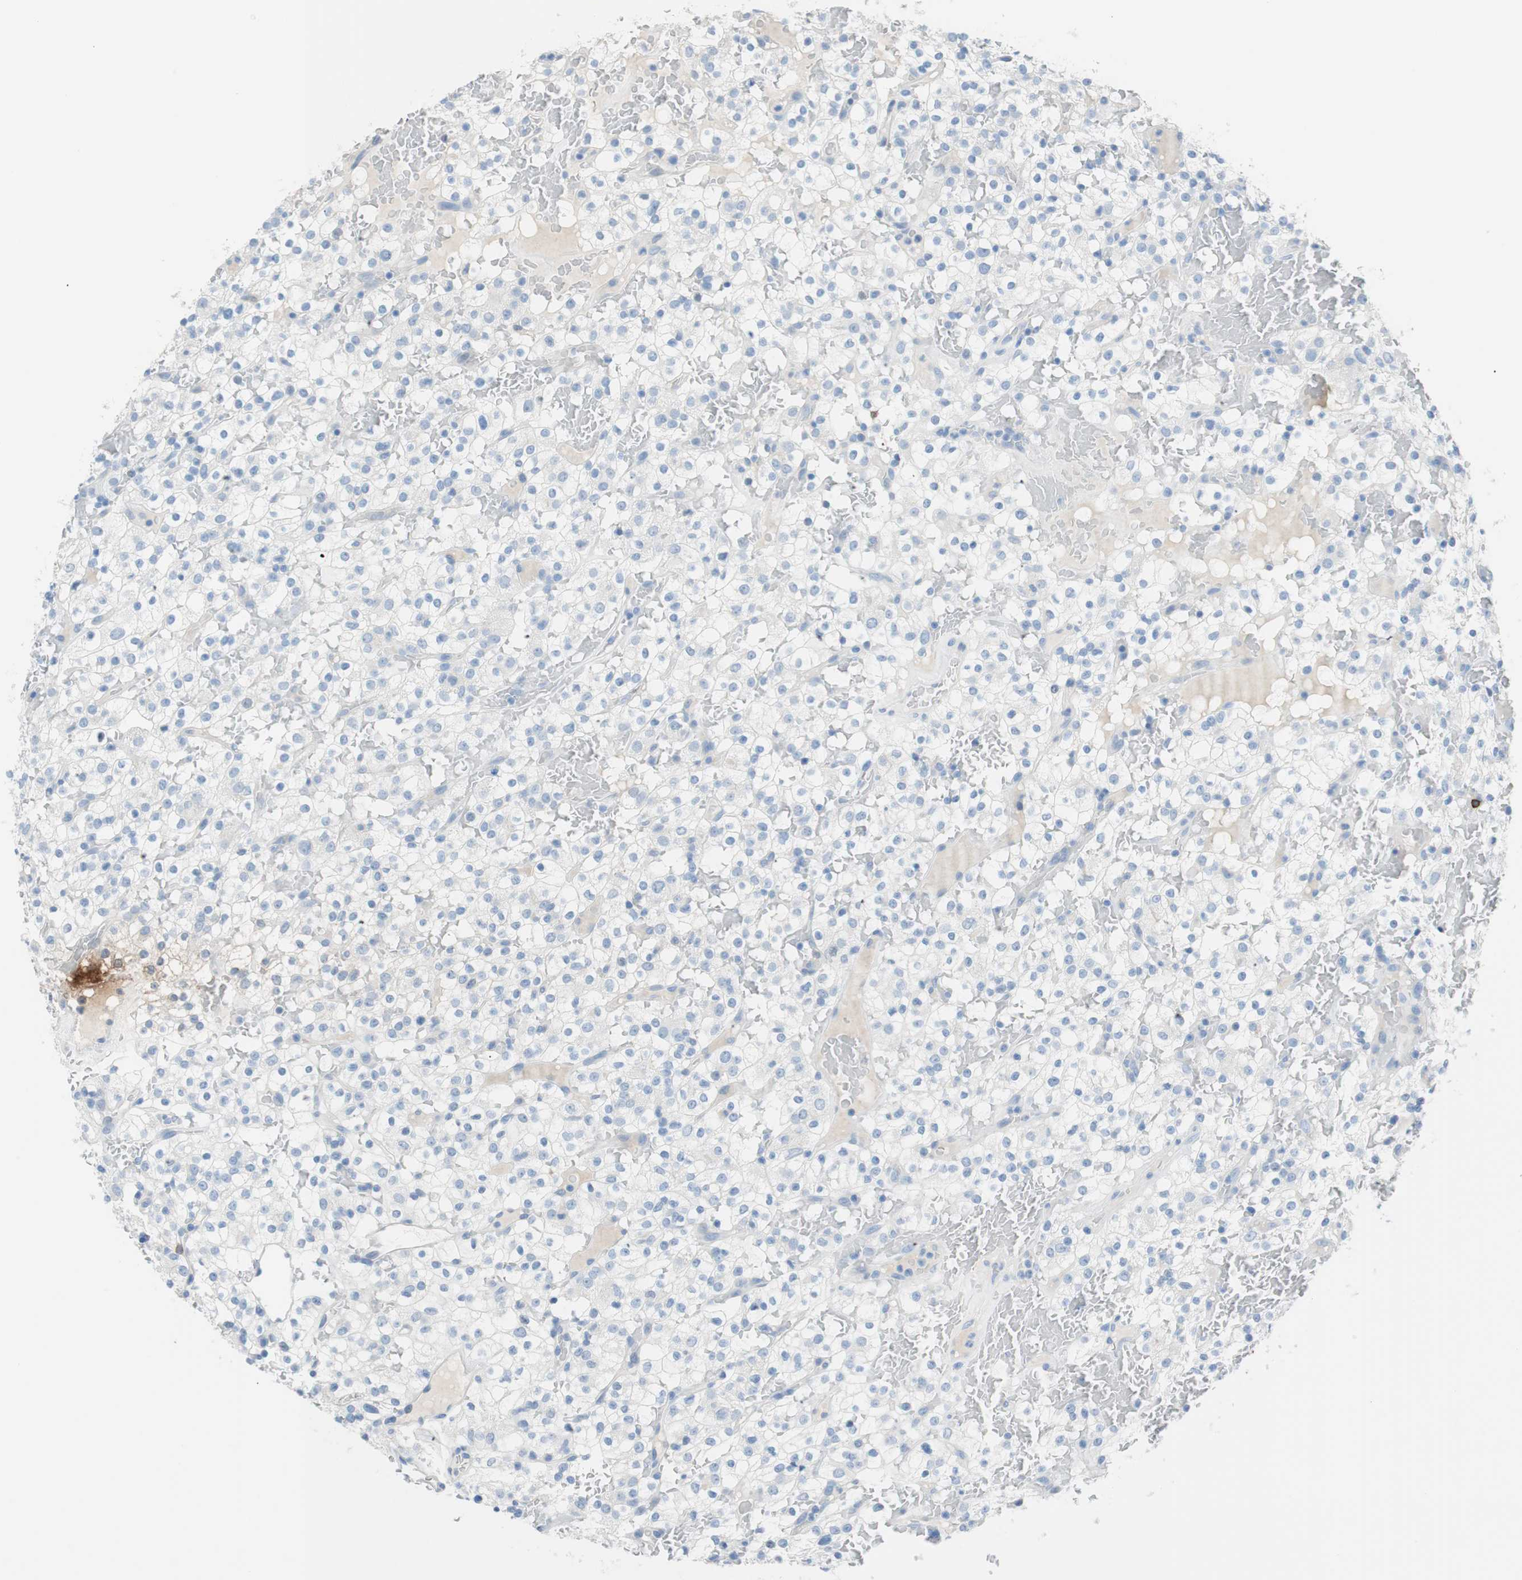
{"staining": {"intensity": "negative", "quantity": "none", "location": "none"}, "tissue": "renal cancer", "cell_type": "Tumor cells", "image_type": "cancer", "snomed": [{"axis": "morphology", "description": "Normal tissue, NOS"}, {"axis": "morphology", "description": "Adenocarcinoma, NOS"}, {"axis": "topography", "description": "Kidney"}], "caption": "The IHC histopathology image has no significant staining in tumor cells of renal adenocarcinoma tissue.", "gene": "TNFRSF13C", "patient": {"sex": "female", "age": 72}}